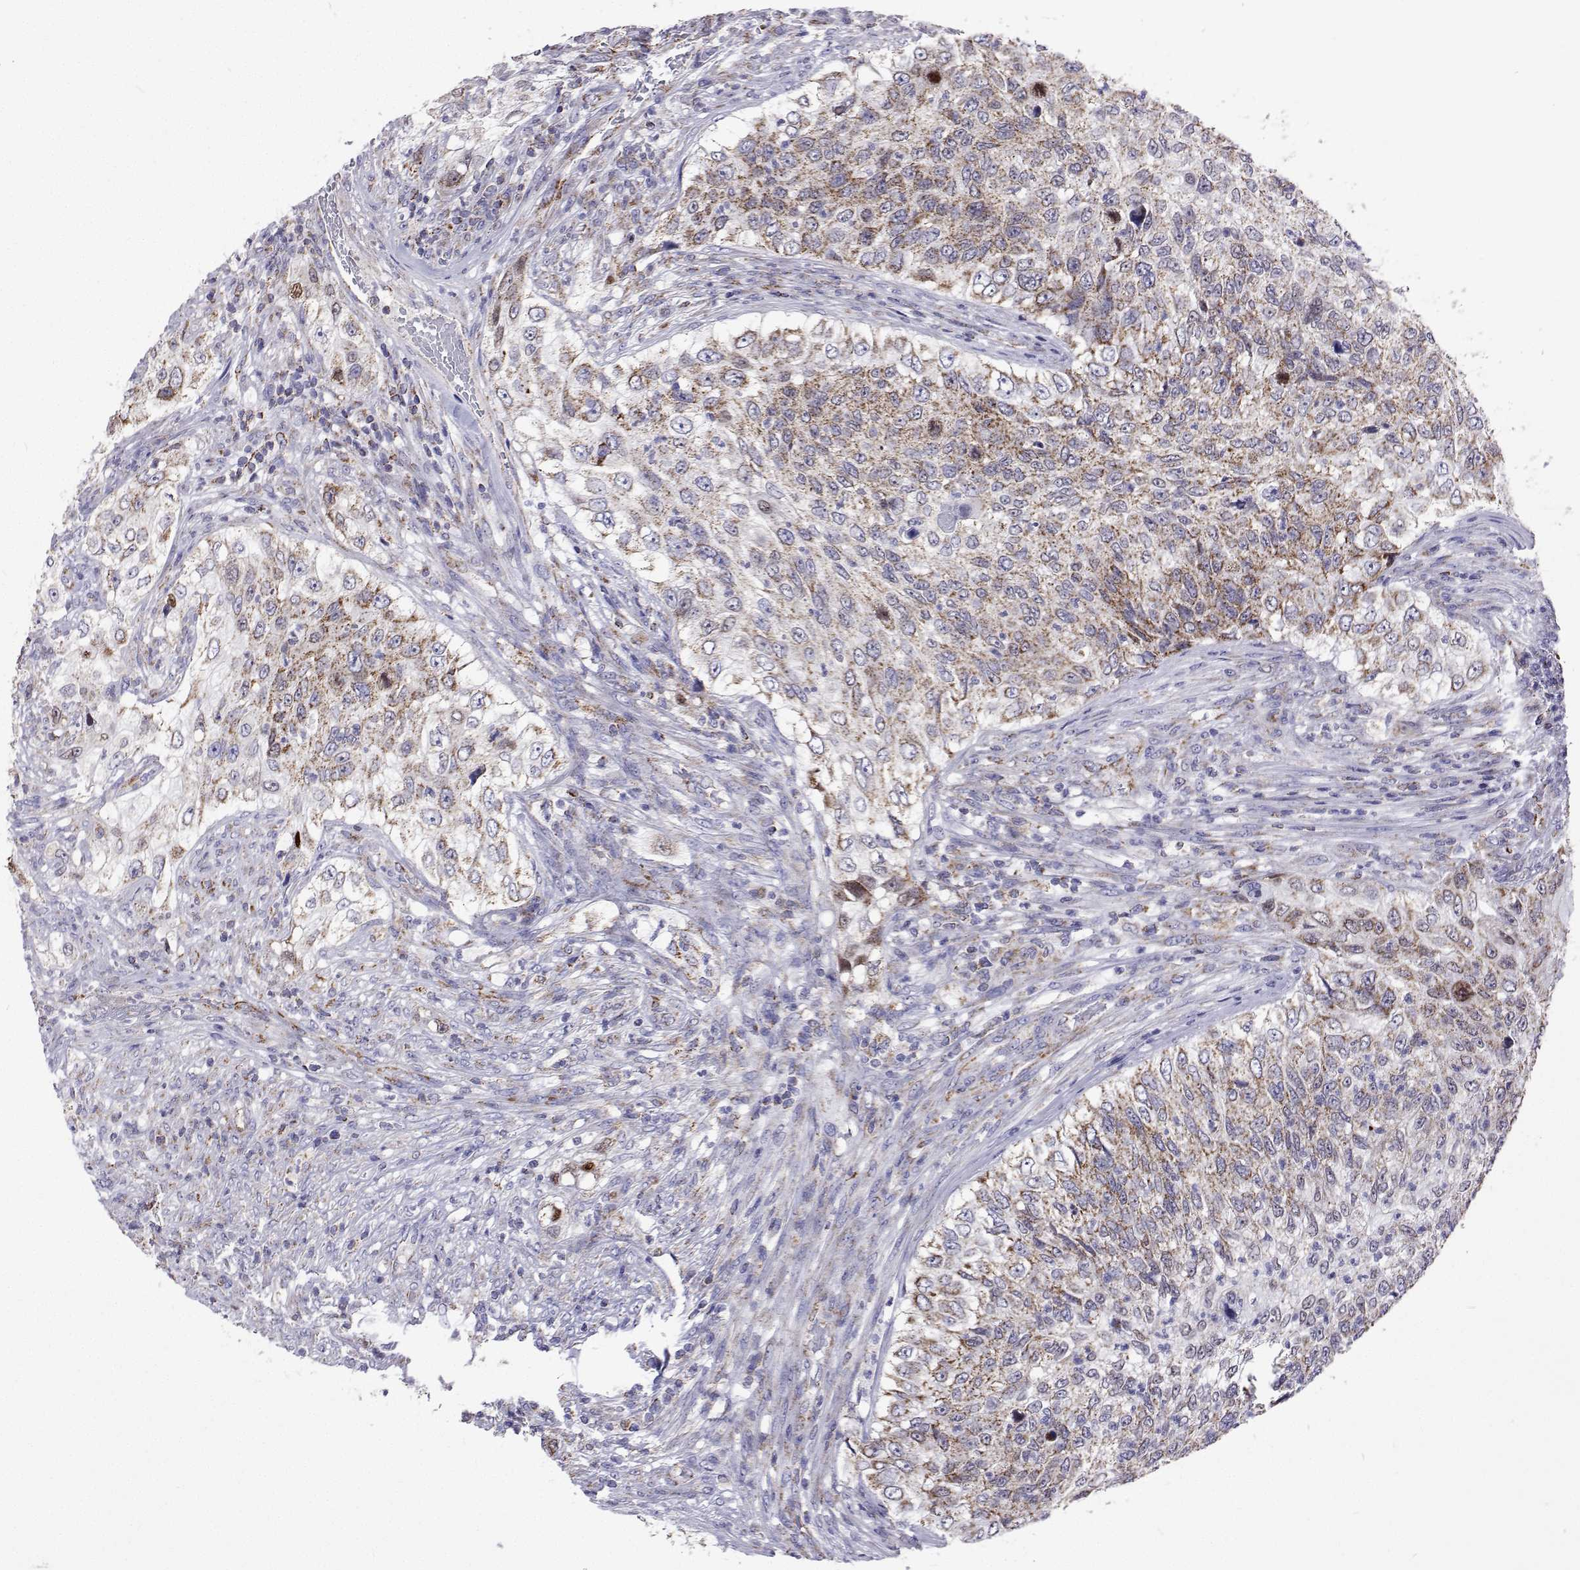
{"staining": {"intensity": "moderate", "quantity": "<25%", "location": "cytoplasmic/membranous"}, "tissue": "urothelial cancer", "cell_type": "Tumor cells", "image_type": "cancer", "snomed": [{"axis": "morphology", "description": "Urothelial carcinoma, High grade"}, {"axis": "topography", "description": "Urinary bladder"}], "caption": "The photomicrograph shows a brown stain indicating the presence of a protein in the cytoplasmic/membranous of tumor cells in urothelial carcinoma (high-grade).", "gene": "MCCC2", "patient": {"sex": "female", "age": 60}}